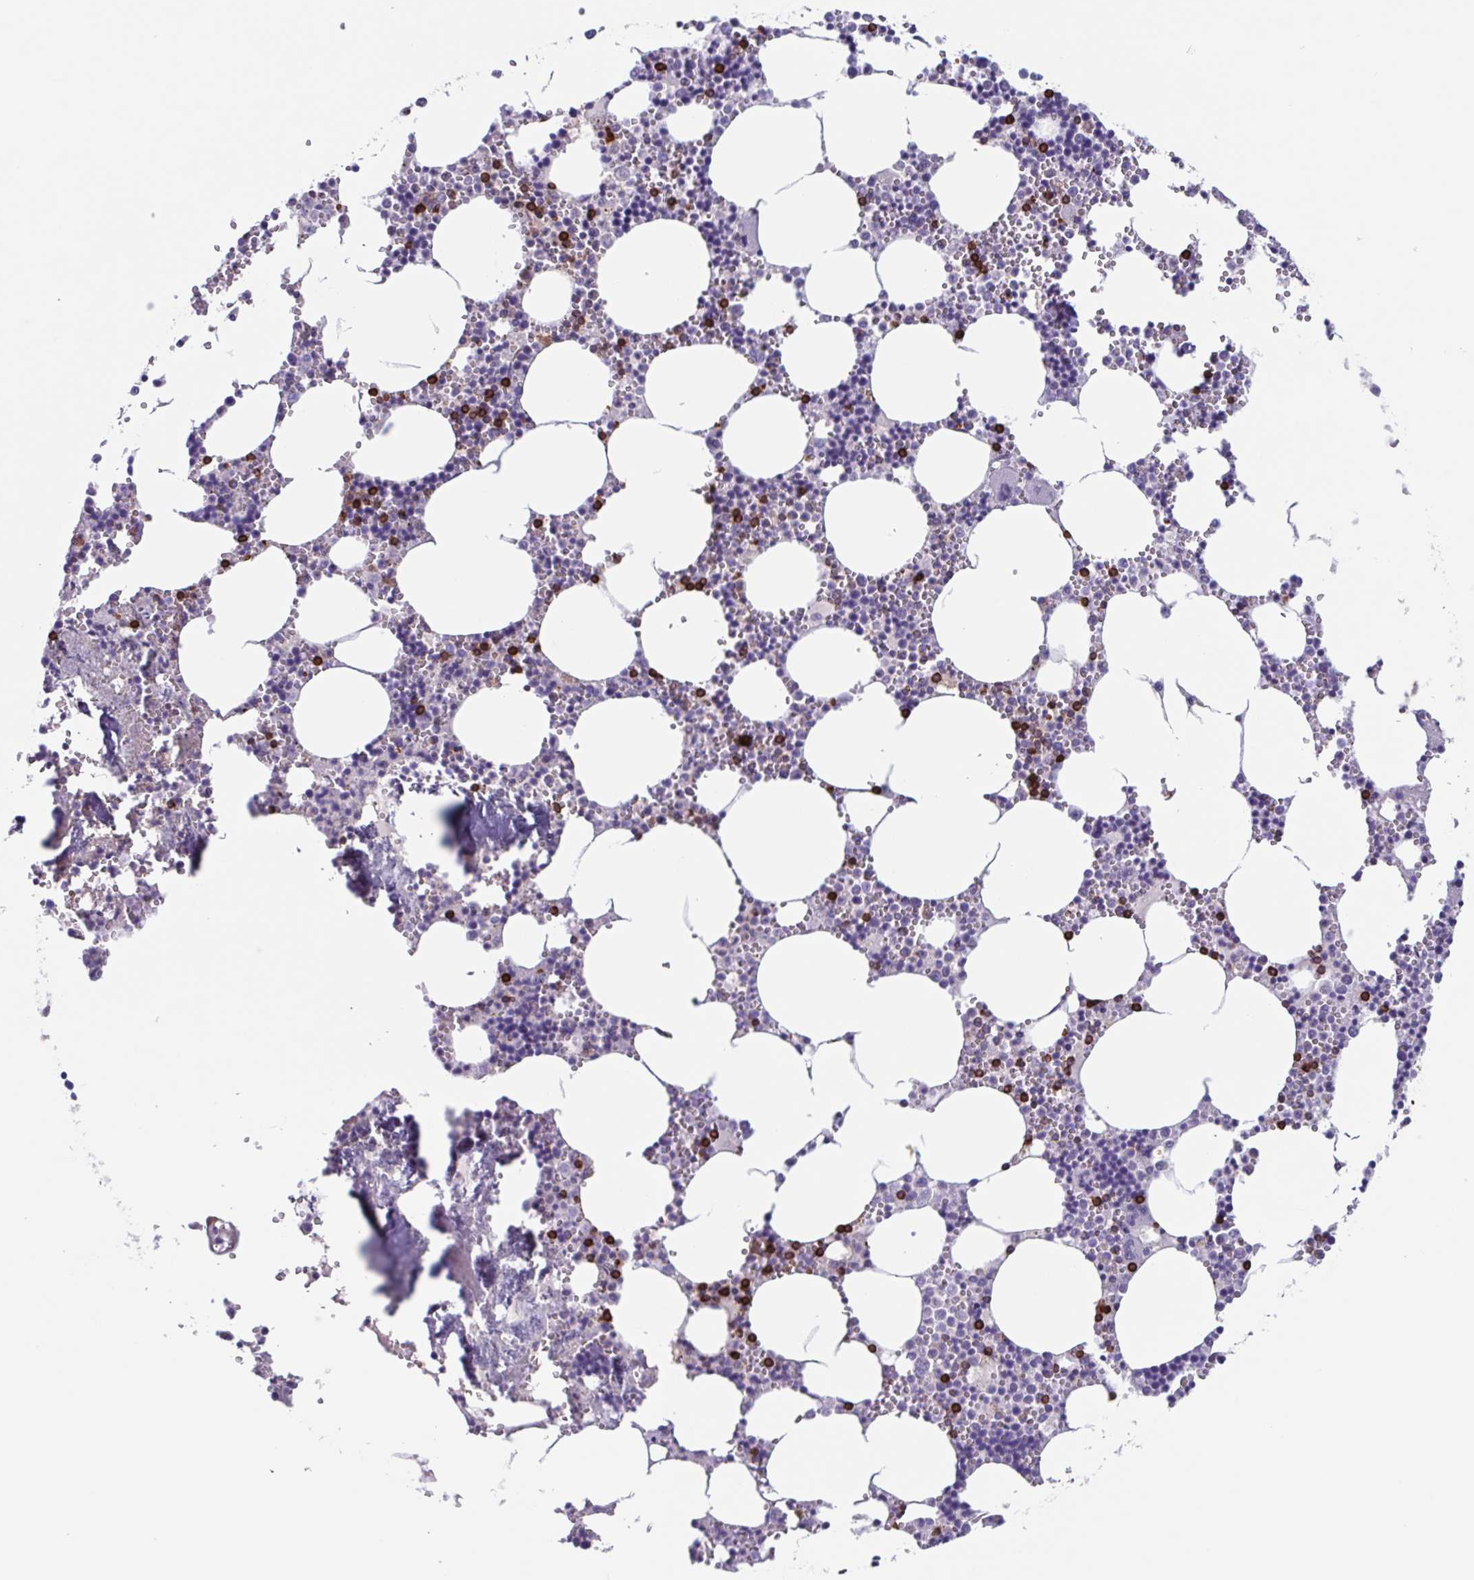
{"staining": {"intensity": "strong", "quantity": "<25%", "location": "cytoplasmic/membranous"}, "tissue": "bone marrow", "cell_type": "Hematopoietic cells", "image_type": "normal", "snomed": [{"axis": "morphology", "description": "Normal tissue, NOS"}, {"axis": "topography", "description": "Bone marrow"}], "caption": "Immunohistochemistry micrograph of benign bone marrow: bone marrow stained using IHC displays medium levels of strong protein expression localized specifically in the cytoplasmic/membranous of hematopoietic cells, appearing as a cytoplasmic/membranous brown color.", "gene": "TPD52", "patient": {"sex": "male", "age": 54}}